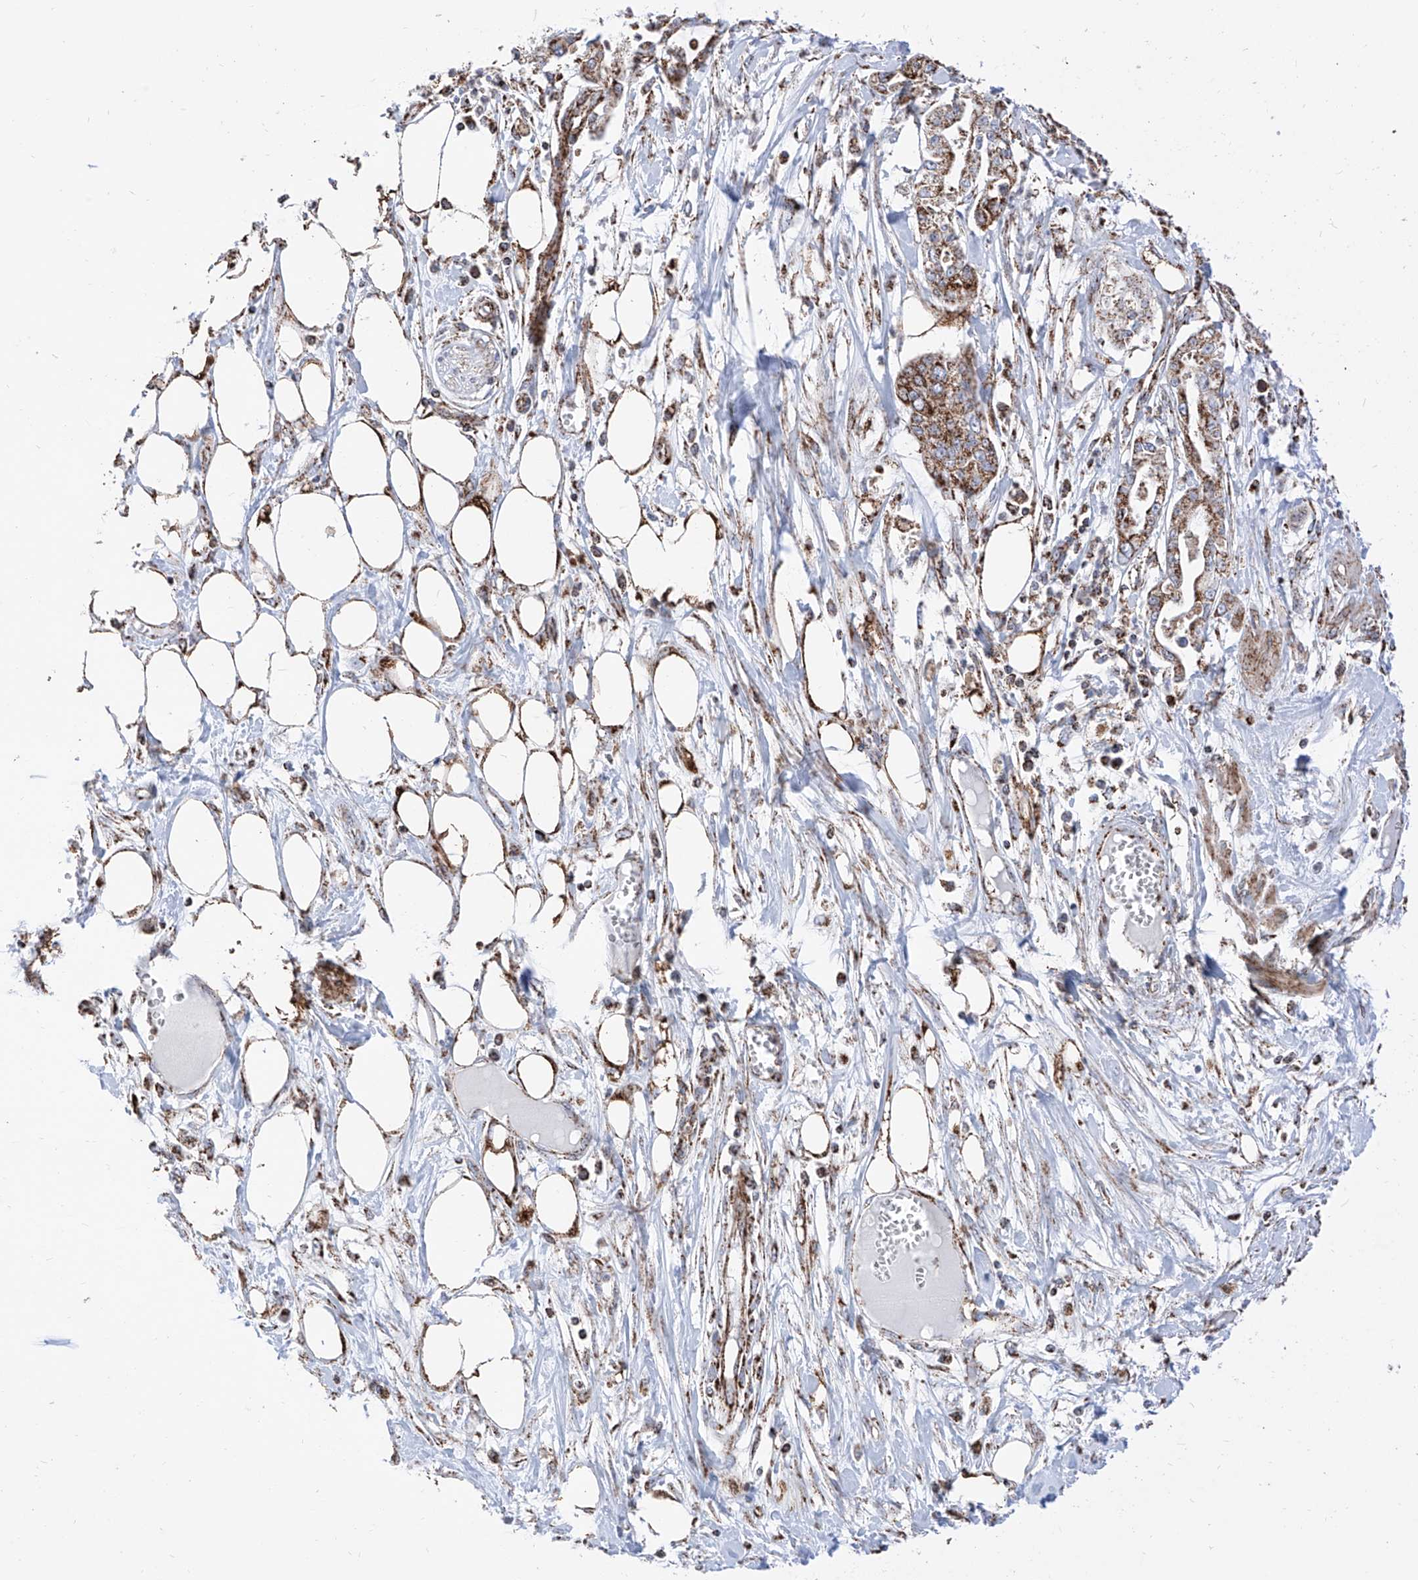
{"staining": {"intensity": "strong", "quantity": "25%-75%", "location": "cytoplasmic/membranous"}, "tissue": "pancreatic cancer", "cell_type": "Tumor cells", "image_type": "cancer", "snomed": [{"axis": "morphology", "description": "Adenocarcinoma, NOS"}, {"axis": "topography", "description": "Pancreas"}], "caption": "This is a photomicrograph of immunohistochemistry (IHC) staining of pancreatic adenocarcinoma, which shows strong positivity in the cytoplasmic/membranous of tumor cells.", "gene": "COX5B", "patient": {"sex": "male", "age": 68}}